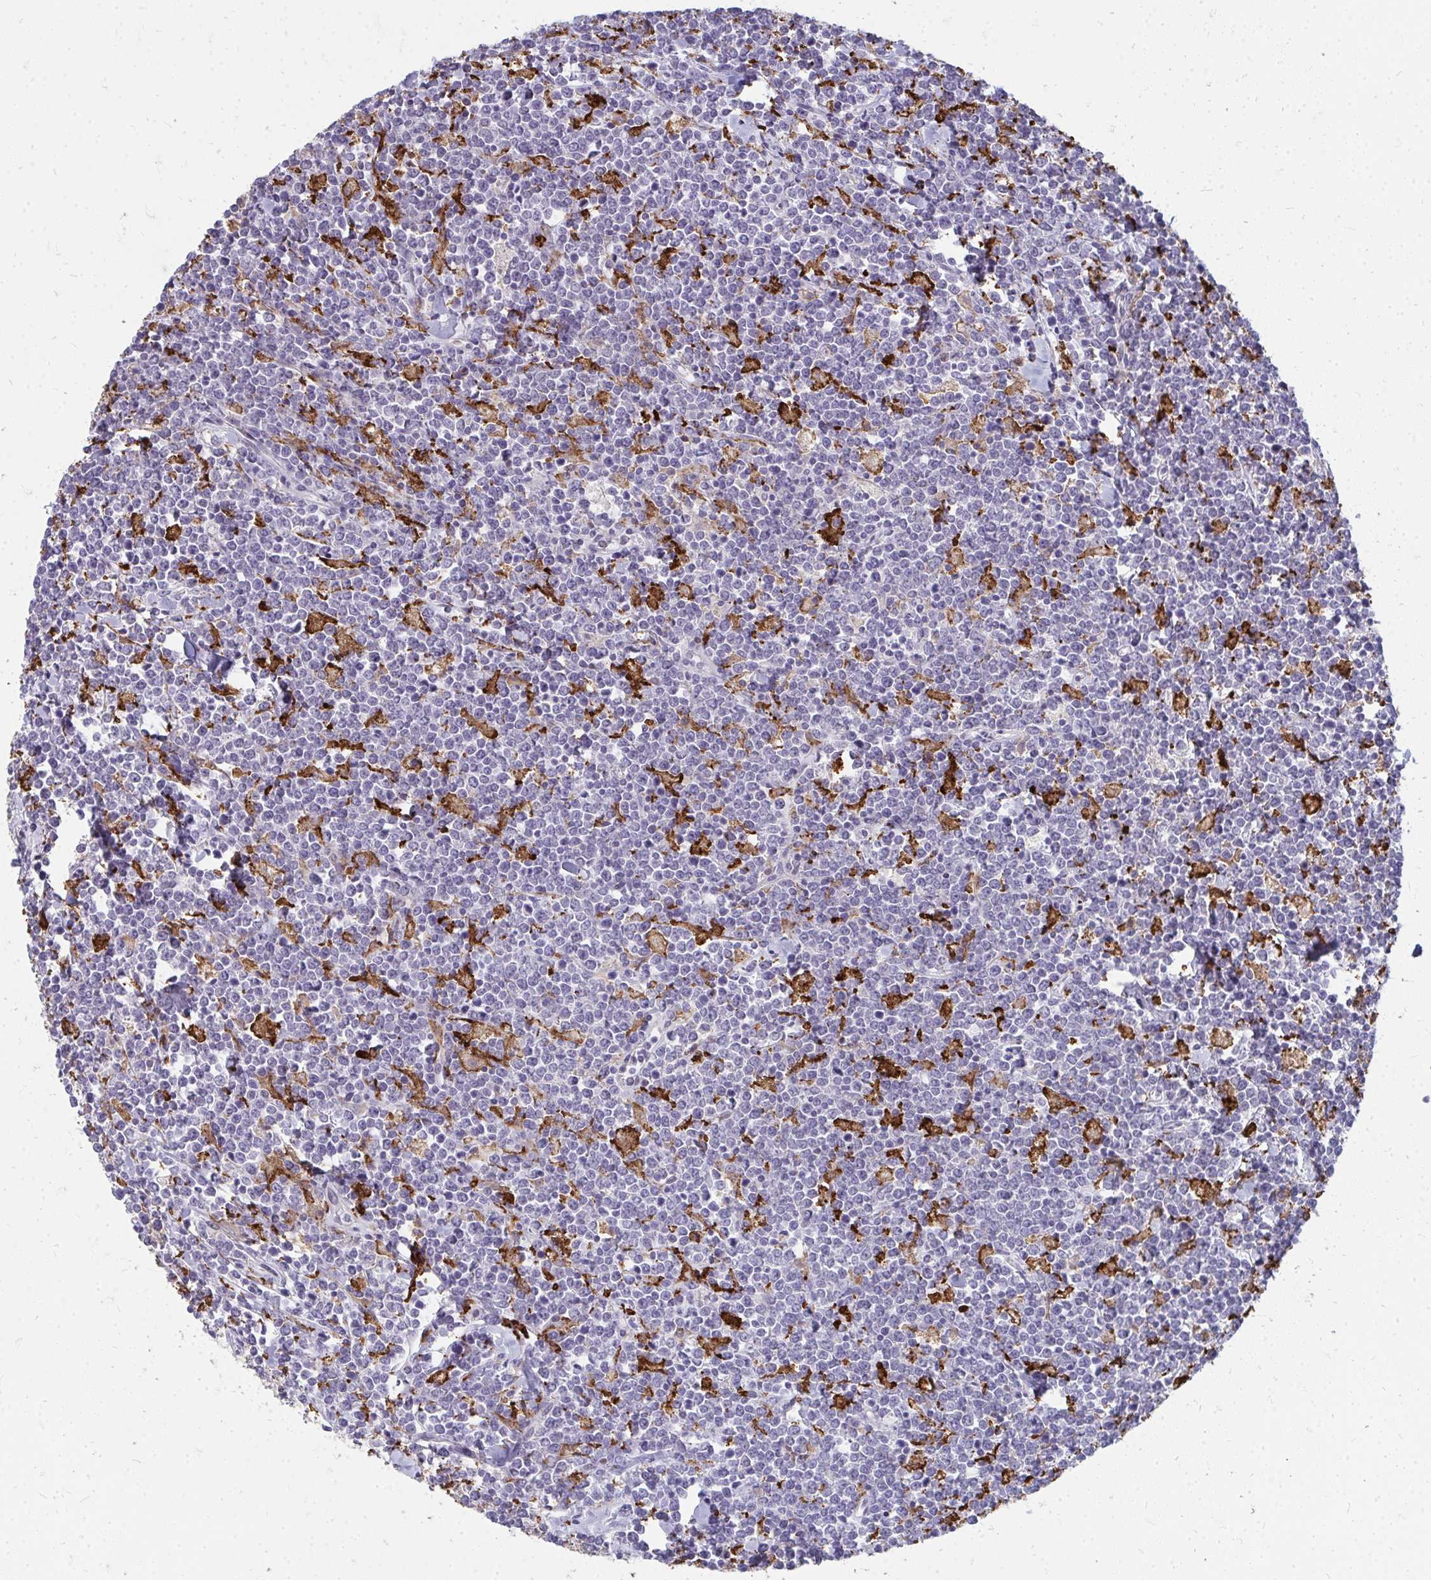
{"staining": {"intensity": "negative", "quantity": "none", "location": "none"}, "tissue": "lymphoma", "cell_type": "Tumor cells", "image_type": "cancer", "snomed": [{"axis": "morphology", "description": "Malignant lymphoma, non-Hodgkin's type, High grade"}, {"axis": "topography", "description": "Small intestine"}, {"axis": "topography", "description": "Colon"}], "caption": "The histopathology image exhibits no significant staining in tumor cells of malignant lymphoma, non-Hodgkin's type (high-grade).", "gene": "CD163", "patient": {"sex": "male", "age": 8}}